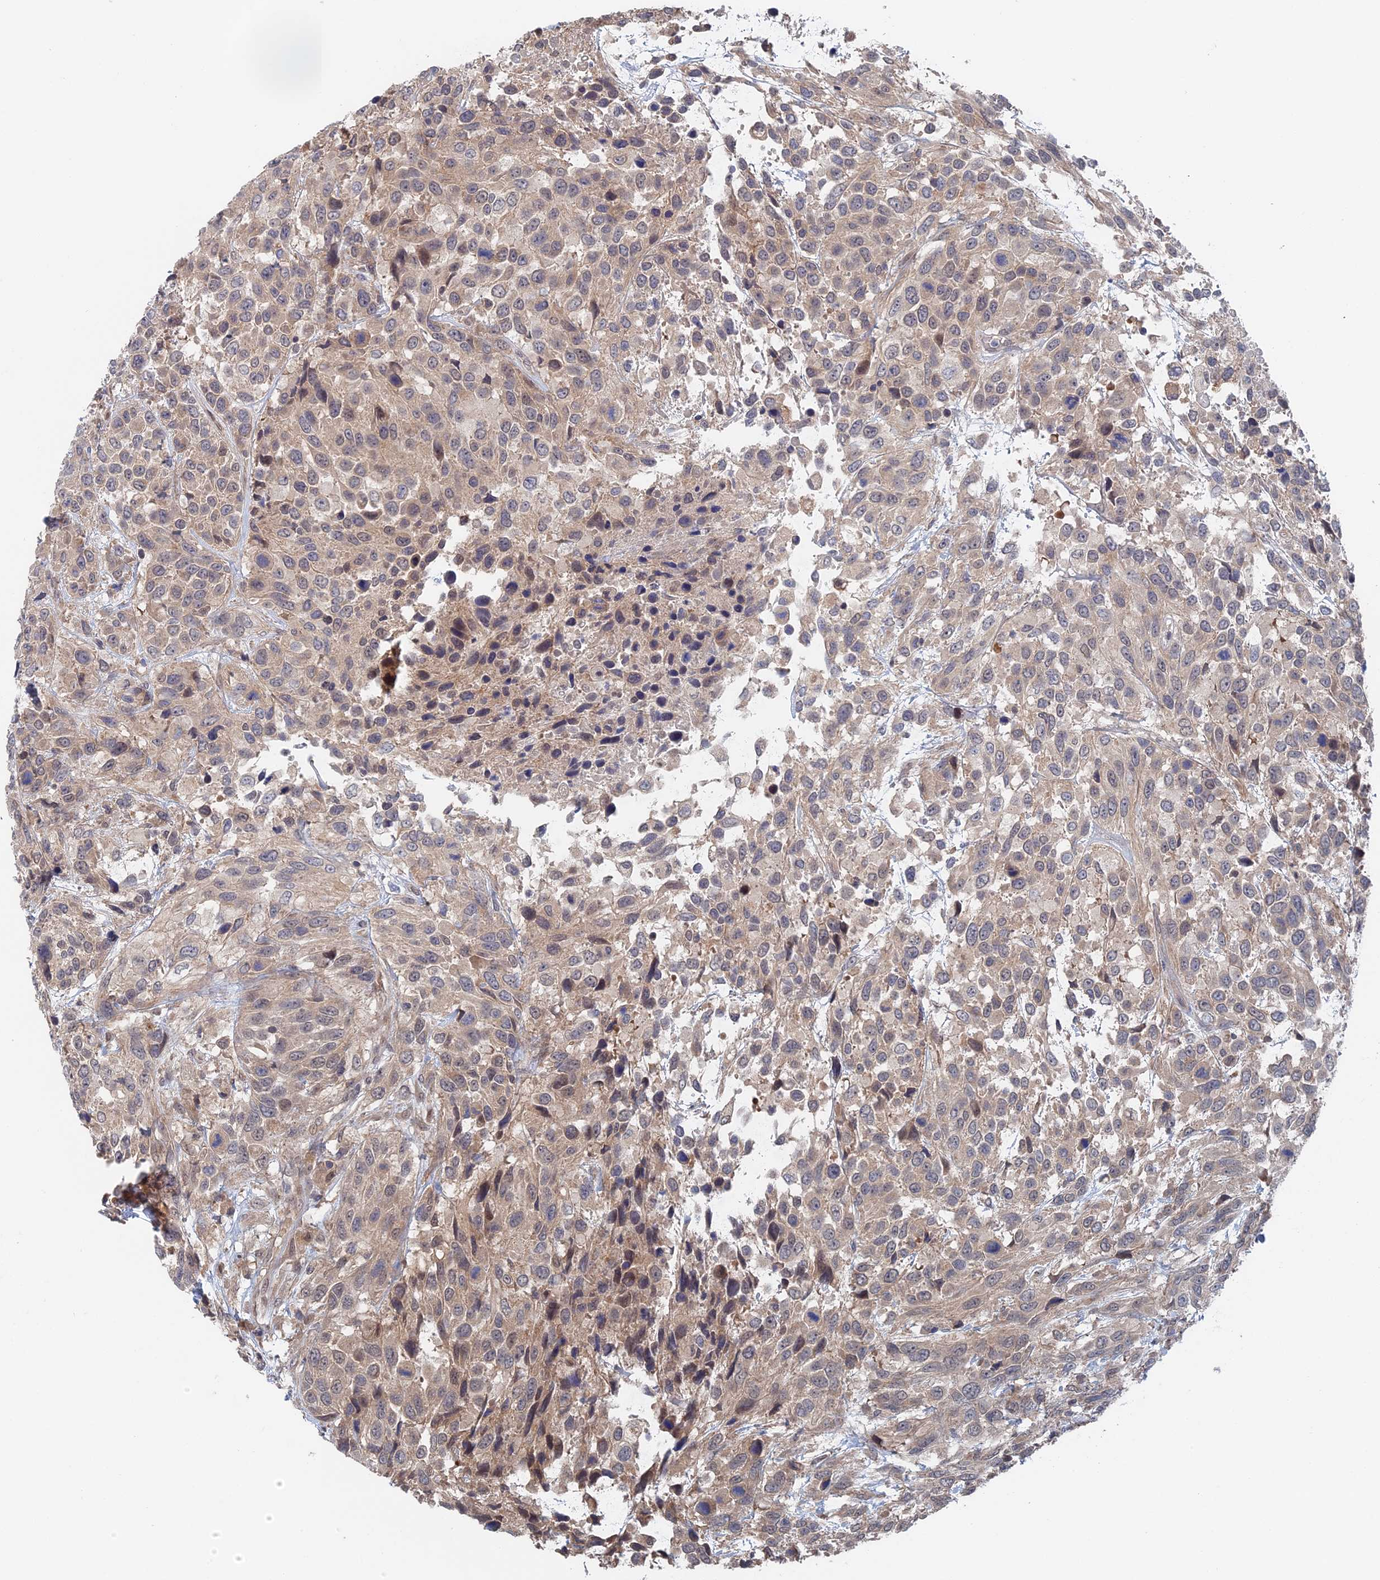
{"staining": {"intensity": "weak", "quantity": "25%-75%", "location": "cytoplasmic/membranous"}, "tissue": "urothelial cancer", "cell_type": "Tumor cells", "image_type": "cancer", "snomed": [{"axis": "morphology", "description": "Urothelial carcinoma, High grade"}, {"axis": "topography", "description": "Urinary bladder"}], "caption": "High-grade urothelial carcinoma stained with a brown dye displays weak cytoplasmic/membranous positive staining in about 25%-75% of tumor cells.", "gene": "ELOVL6", "patient": {"sex": "female", "age": 70}}